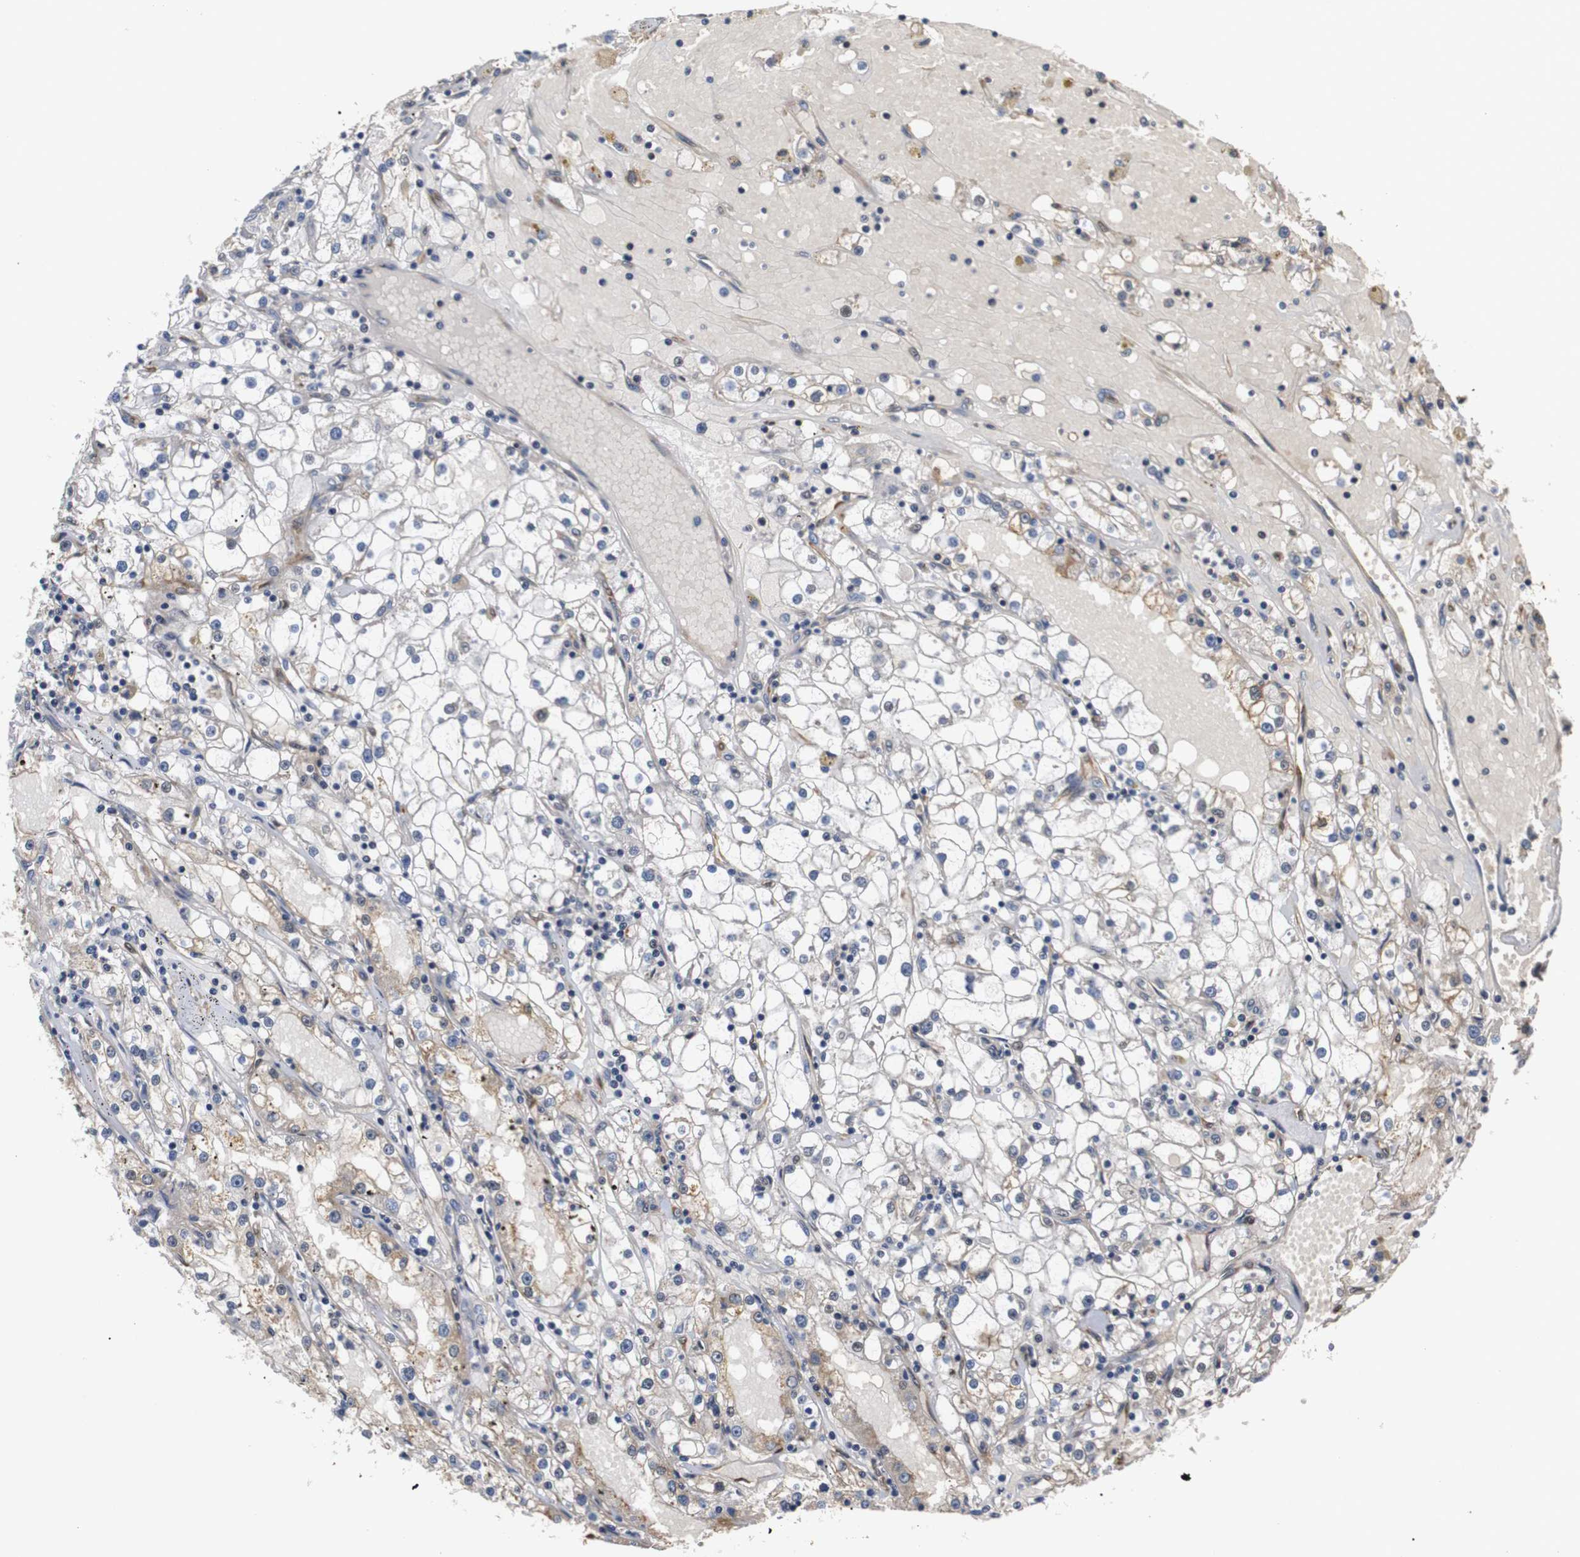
{"staining": {"intensity": "weak", "quantity": "25%-75%", "location": "cytoplasmic/membranous"}, "tissue": "renal cancer", "cell_type": "Tumor cells", "image_type": "cancer", "snomed": [{"axis": "morphology", "description": "Adenocarcinoma, NOS"}, {"axis": "topography", "description": "Kidney"}], "caption": "A low amount of weak cytoplasmic/membranous expression is seen in approximately 25%-75% of tumor cells in renal cancer tissue.", "gene": "RIPK1", "patient": {"sex": "male", "age": 56}}